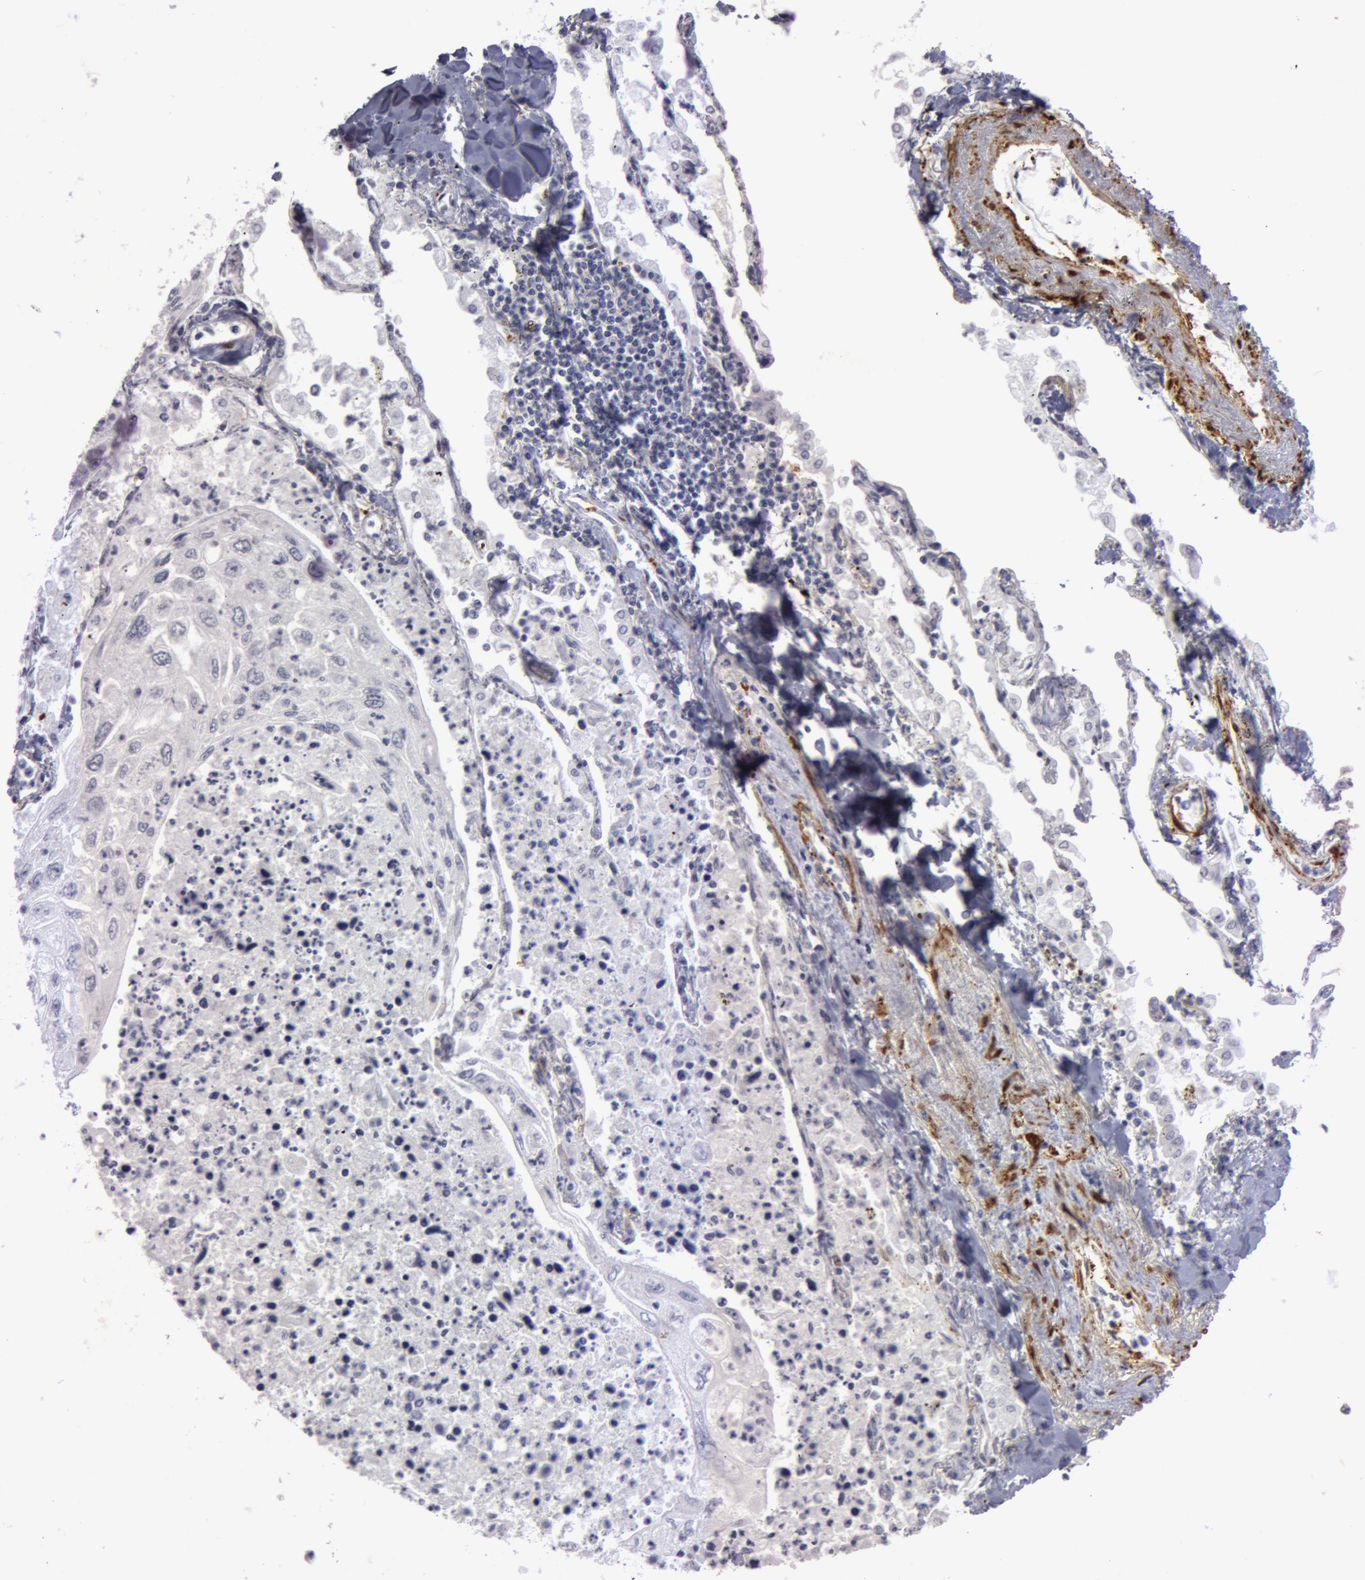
{"staining": {"intensity": "negative", "quantity": "none", "location": "none"}, "tissue": "lung cancer", "cell_type": "Tumor cells", "image_type": "cancer", "snomed": [{"axis": "morphology", "description": "Squamous cell carcinoma, NOS"}, {"axis": "topography", "description": "Lung"}], "caption": "Immunohistochemical staining of human squamous cell carcinoma (lung) demonstrates no significant staining in tumor cells.", "gene": "TAGLN", "patient": {"sex": "male", "age": 75}}